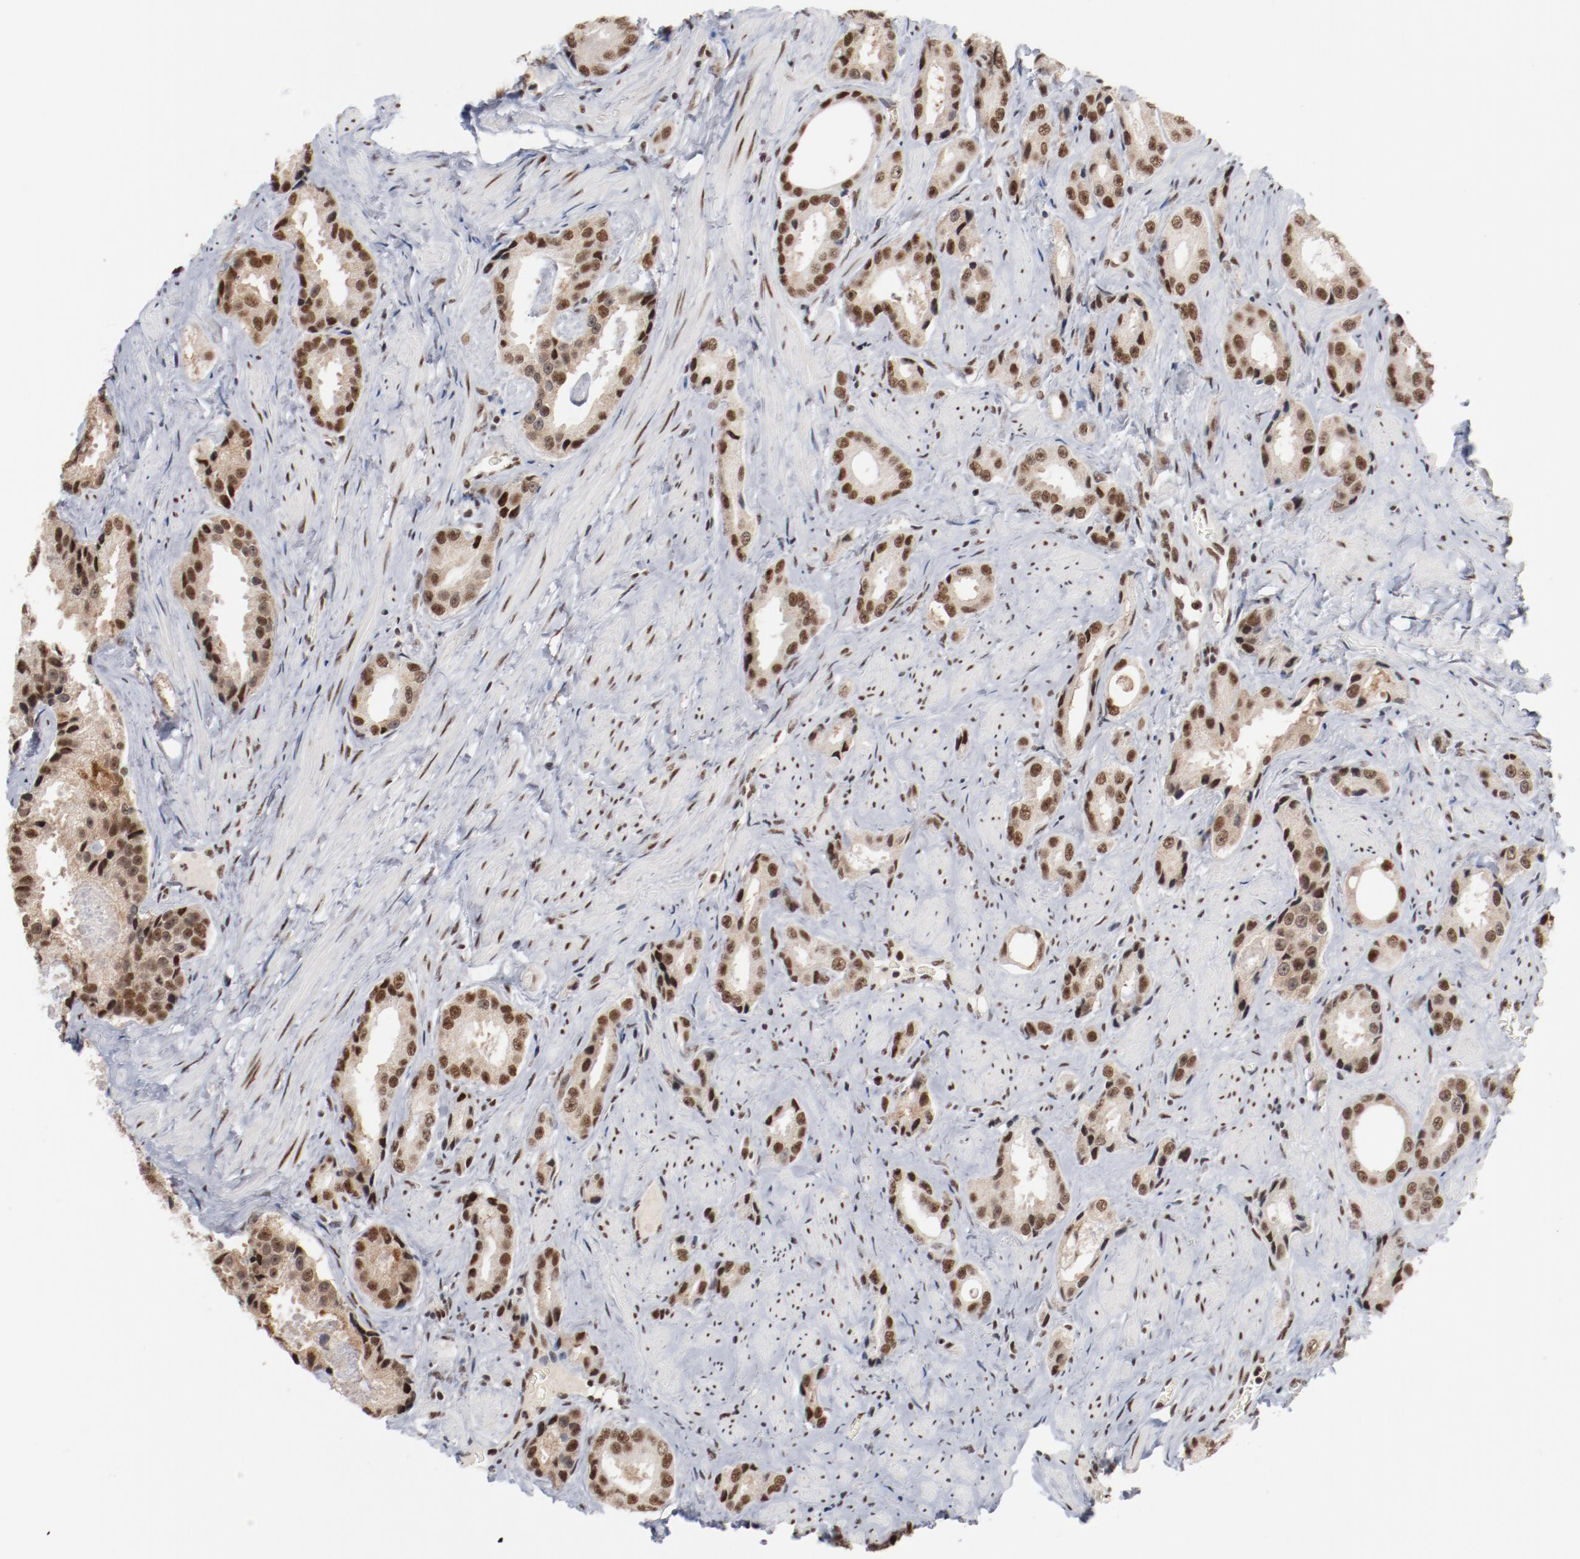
{"staining": {"intensity": "moderate", "quantity": ">75%", "location": "cytoplasmic/membranous,nuclear"}, "tissue": "prostate cancer", "cell_type": "Tumor cells", "image_type": "cancer", "snomed": [{"axis": "morphology", "description": "Adenocarcinoma, Medium grade"}, {"axis": "topography", "description": "Prostate"}], "caption": "DAB immunohistochemical staining of human prostate cancer shows moderate cytoplasmic/membranous and nuclear protein staining in approximately >75% of tumor cells. (brown staining indicates protein expression, while blue staining denotes nuclei).", "gene": "BUB3", "patient": {"sex": "male", "age": 60}}